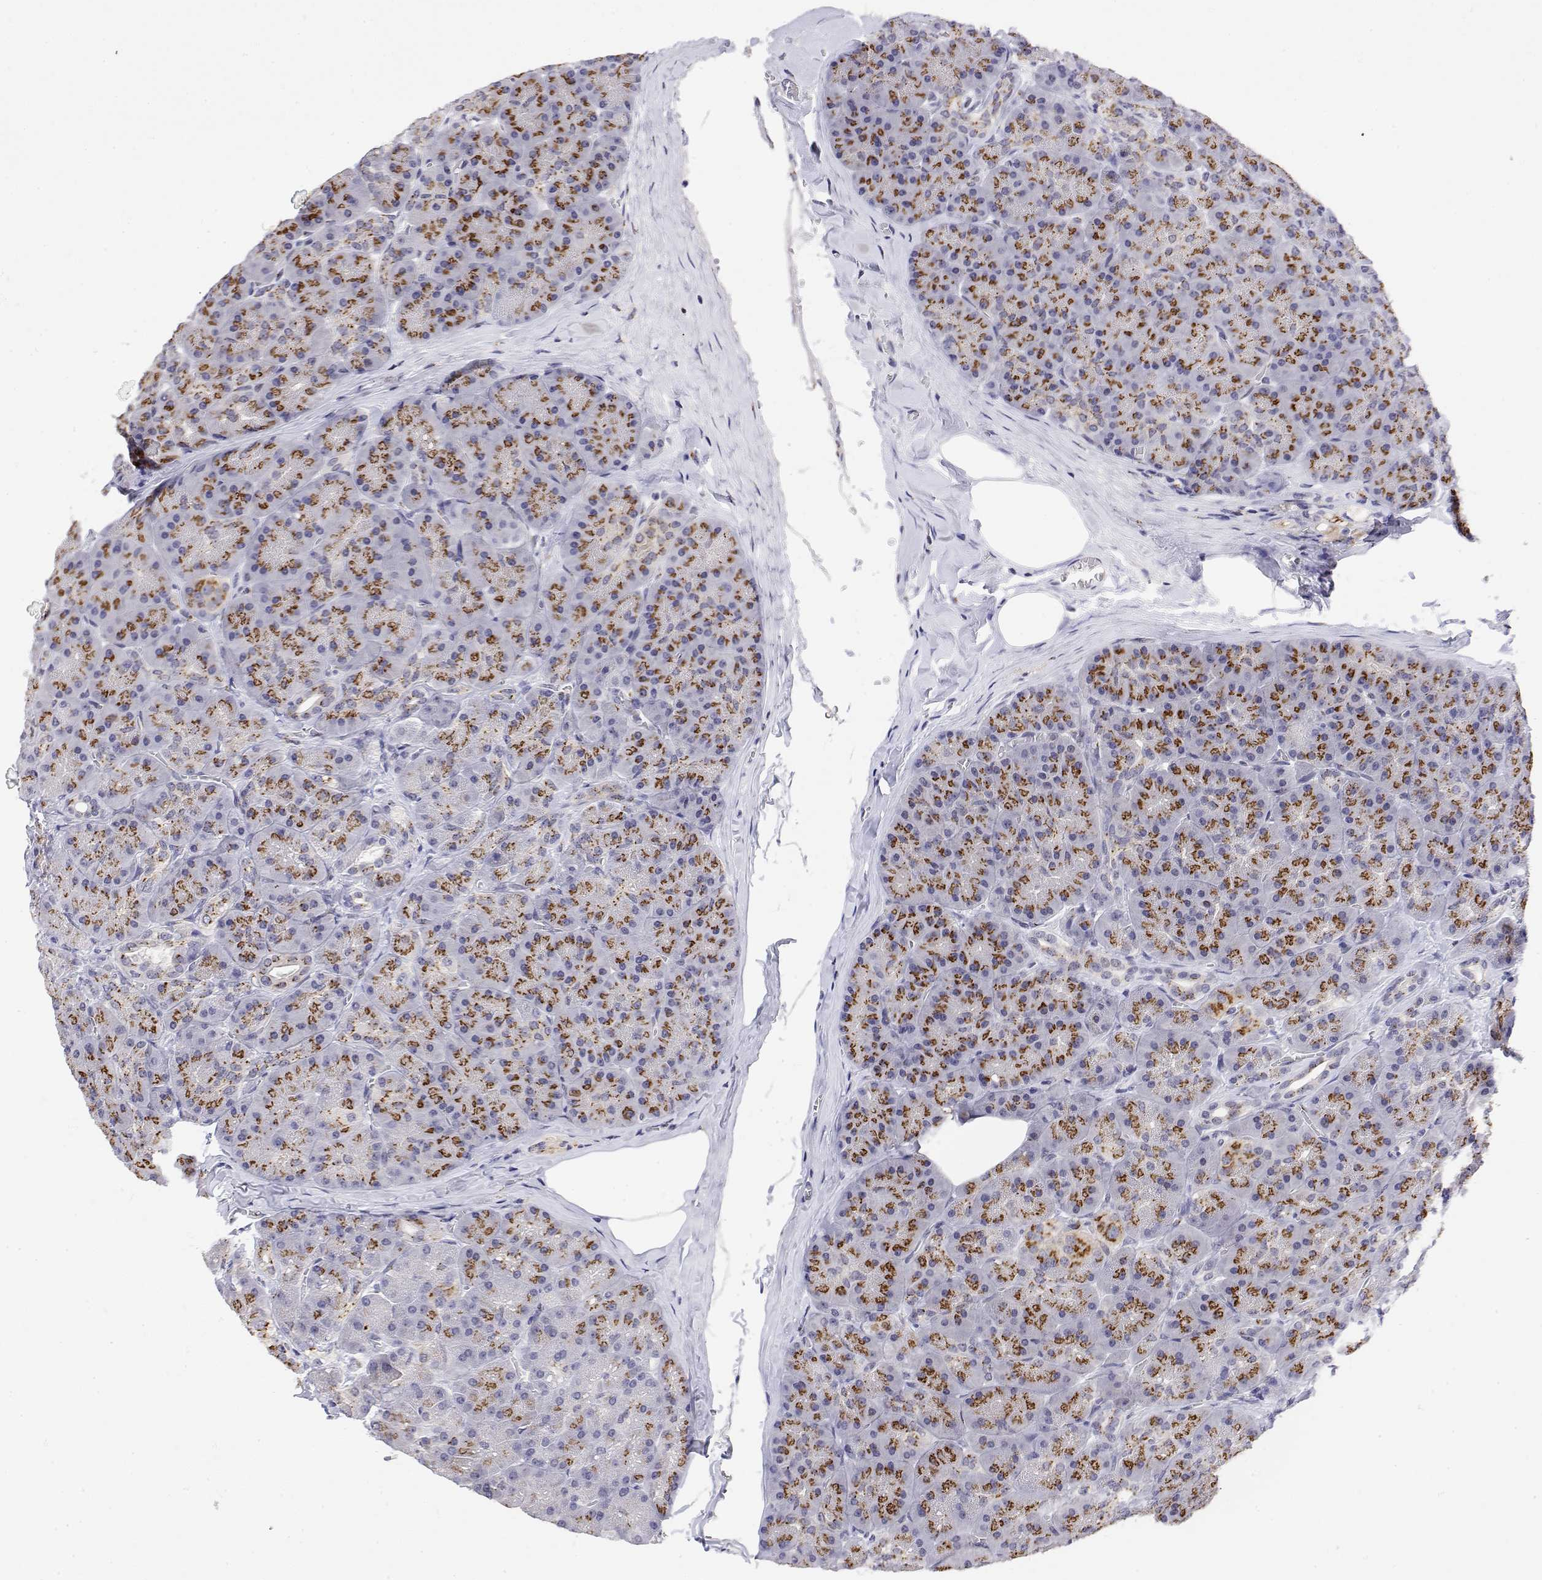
{"staining": {"intensity": "strong", "quantity": ">75%", "location": "cytoplasmic/membranous"}, "tissue": "pancreas", "cell_type": "Exocrine glandular cells", "image_type": "normal", "snomed": [{"axis": "morphology", "description": "Normal tissue, NOS"}, {"axis": "topography", "description": "Pancreas"}], "caption": "IHC photomicrograph of unremarkable pancreas: human pancreas stained using immunohistochemistry (IHC) displays high levels of strong protein expression localized specifically in the cytoplasmic/membranous of exocrine glandular cells, appearing as a cytoplasmic/membranous brown color.", "gene": "YIPF3", "patient": {"sex": "male", "age": 57}}